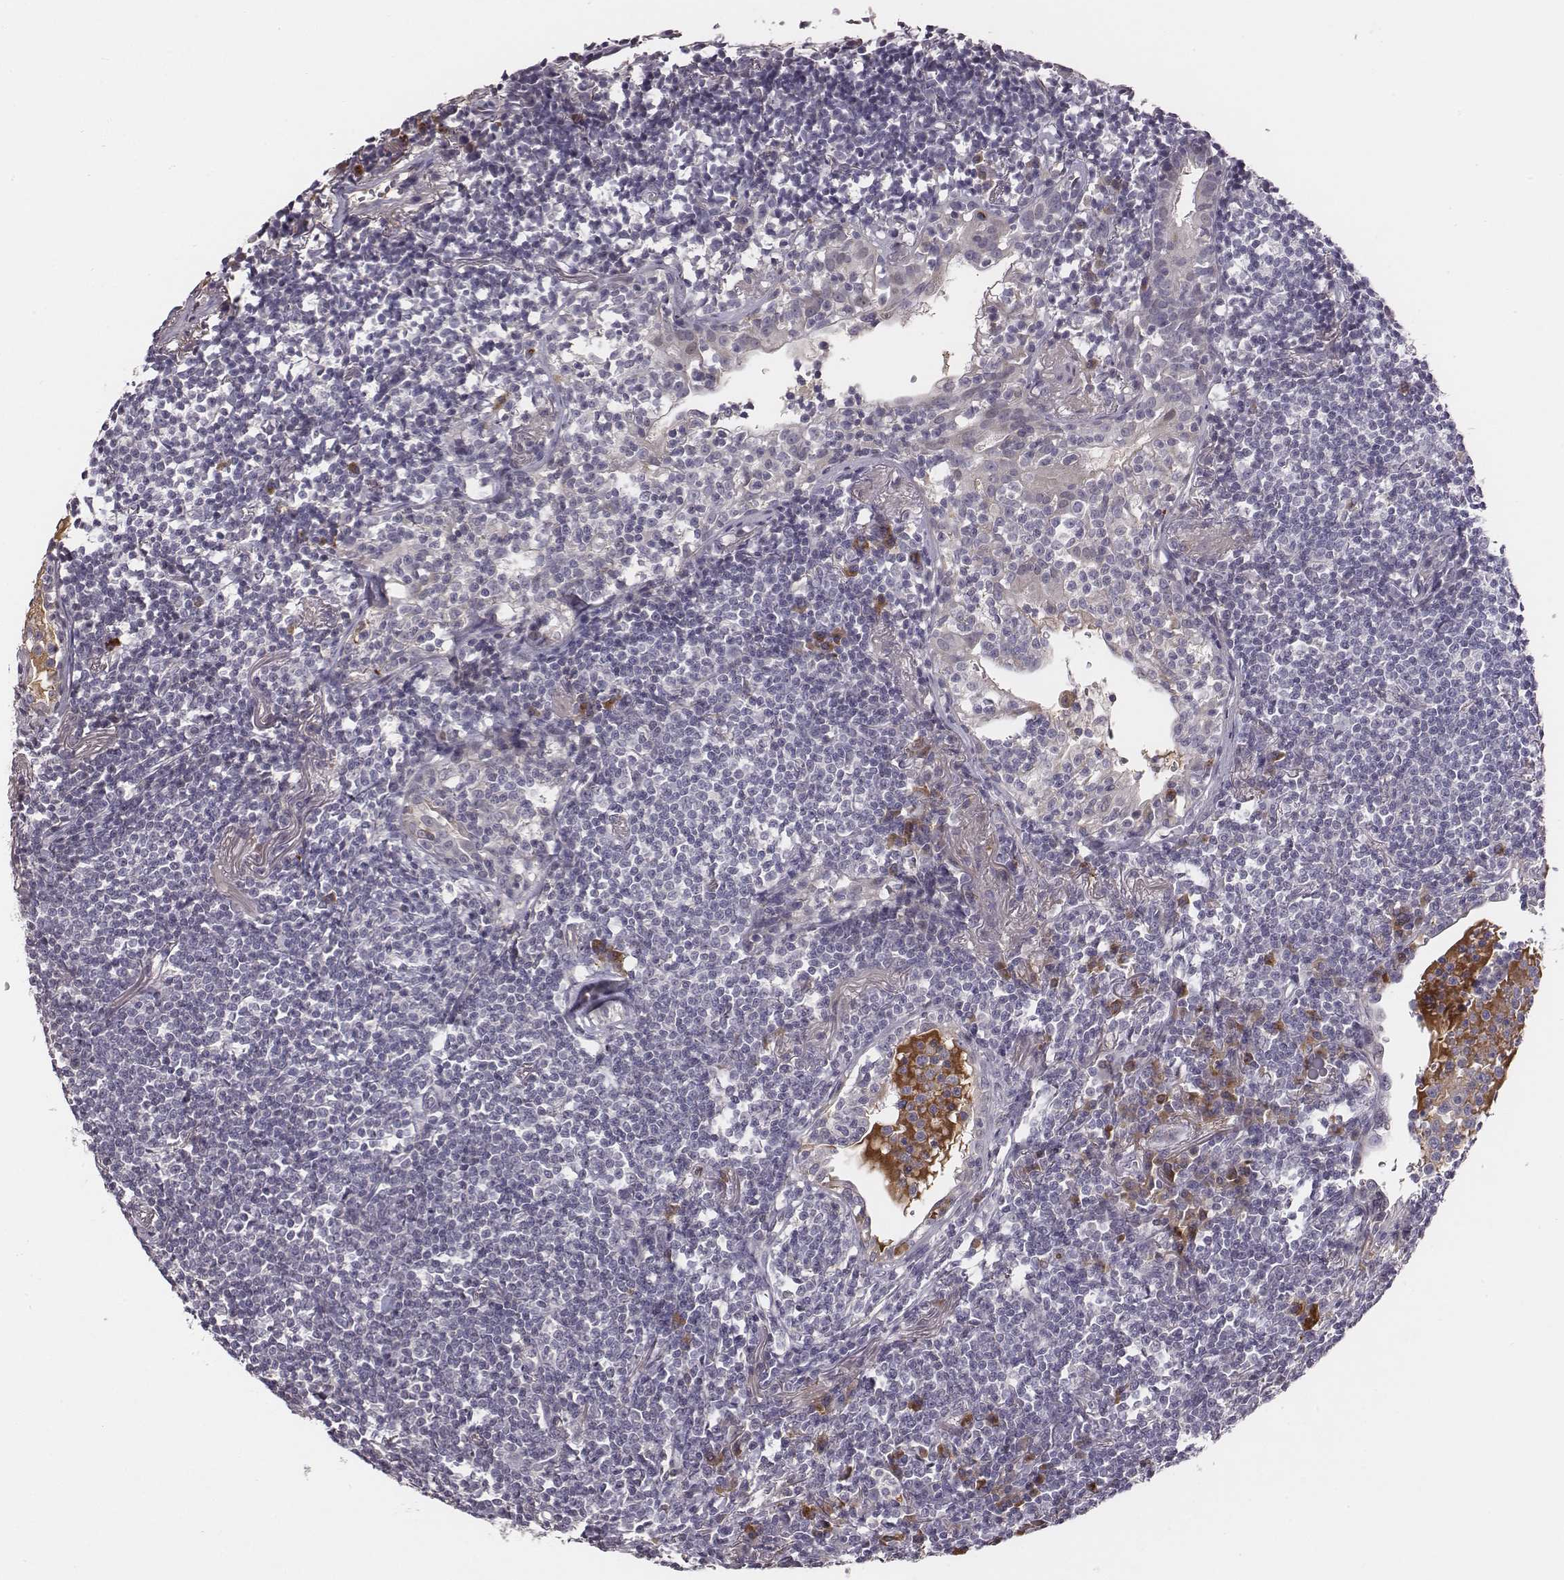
{"staining": {"intensity": "negative", "quantity": "none", "location": "none"}, "tissue": "lymphoma", "cell_type": "Tumor cells", "image_type": "cancer", "snomed": [{"axis": "morphology", "description": "Malignant lymphoma, non-Hodgkin's type, Low grade"}, {"axis": "topography", "description": "Lung"}], "caption": "This is an immunohistochemistry photomicrograph of human lymphoma. There is no positivity in tumor cells.", "gene": "SLC22A6", "patient": {"sex": "female", "age": 71}}